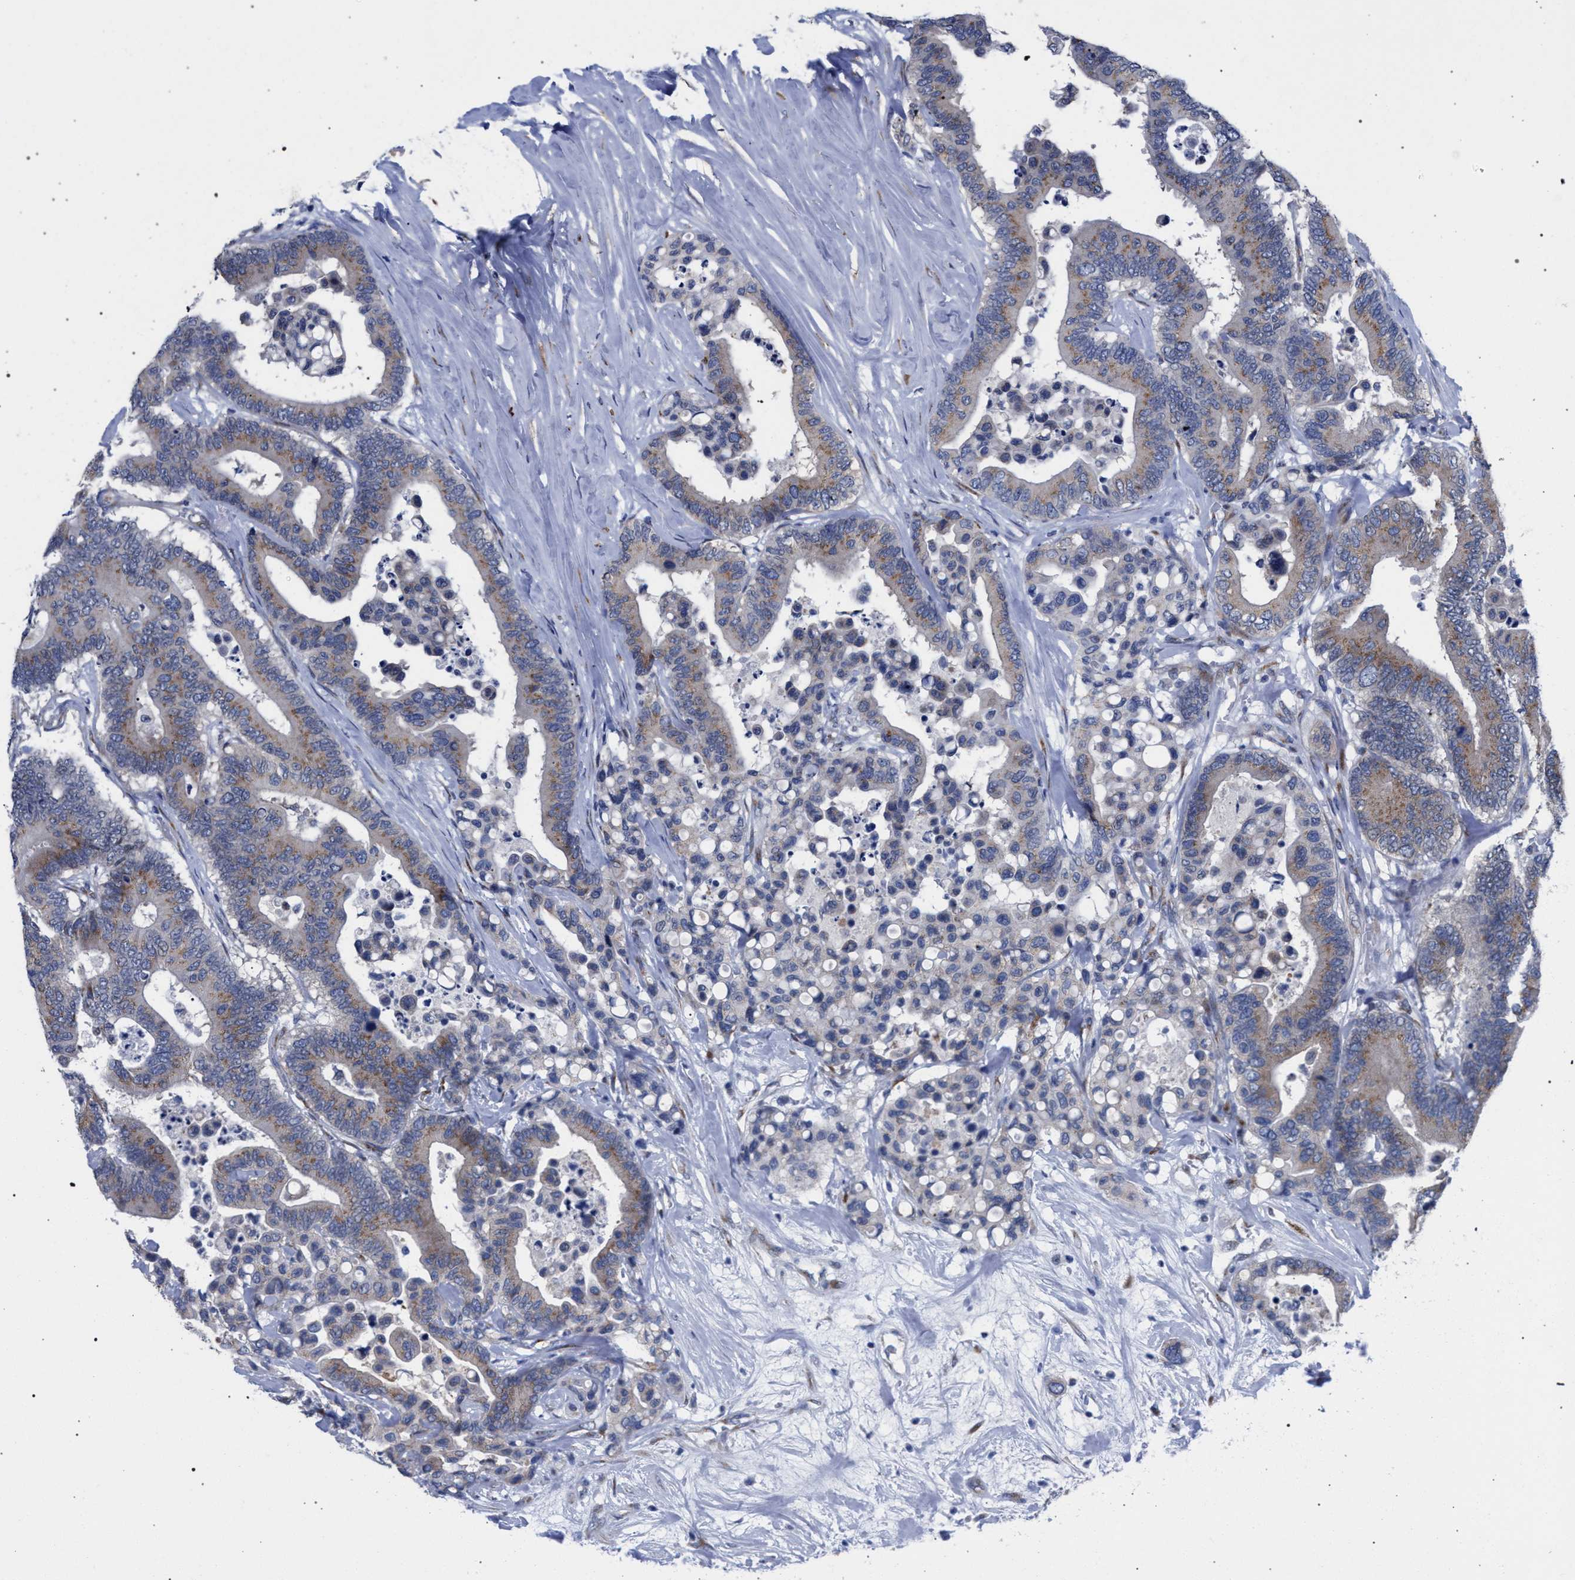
{"staining": {"intensity": "weak", "quantity": ">75%", "location": "cytoplasmic/membranous"}, "tissue": "colorectal cancer", "cell_type": "Tumor cells", "image_type": "cancer", "snomed": [{"axis": "morphology", "description": "Normal tissue, NOS"}, {"axis": "morphology", "description": "Adenocarcinoma, NOS"}, {"axis": "topography", "description": "Colon"}], "caption": "High-power microscopy captured an immunohistochemistry micrograph of colorectal cancer, revealing weak cytoplasmic/membranous staining in about >75% of tumor cells. (Stains: DAB (3,3'-diaminobenzidine) in brown, nuclei in blue, Microscopy: brightfield microscopy at high magnification).", "gene": "GOLGA2", "patient": {"sex": "male", "age": 82}}